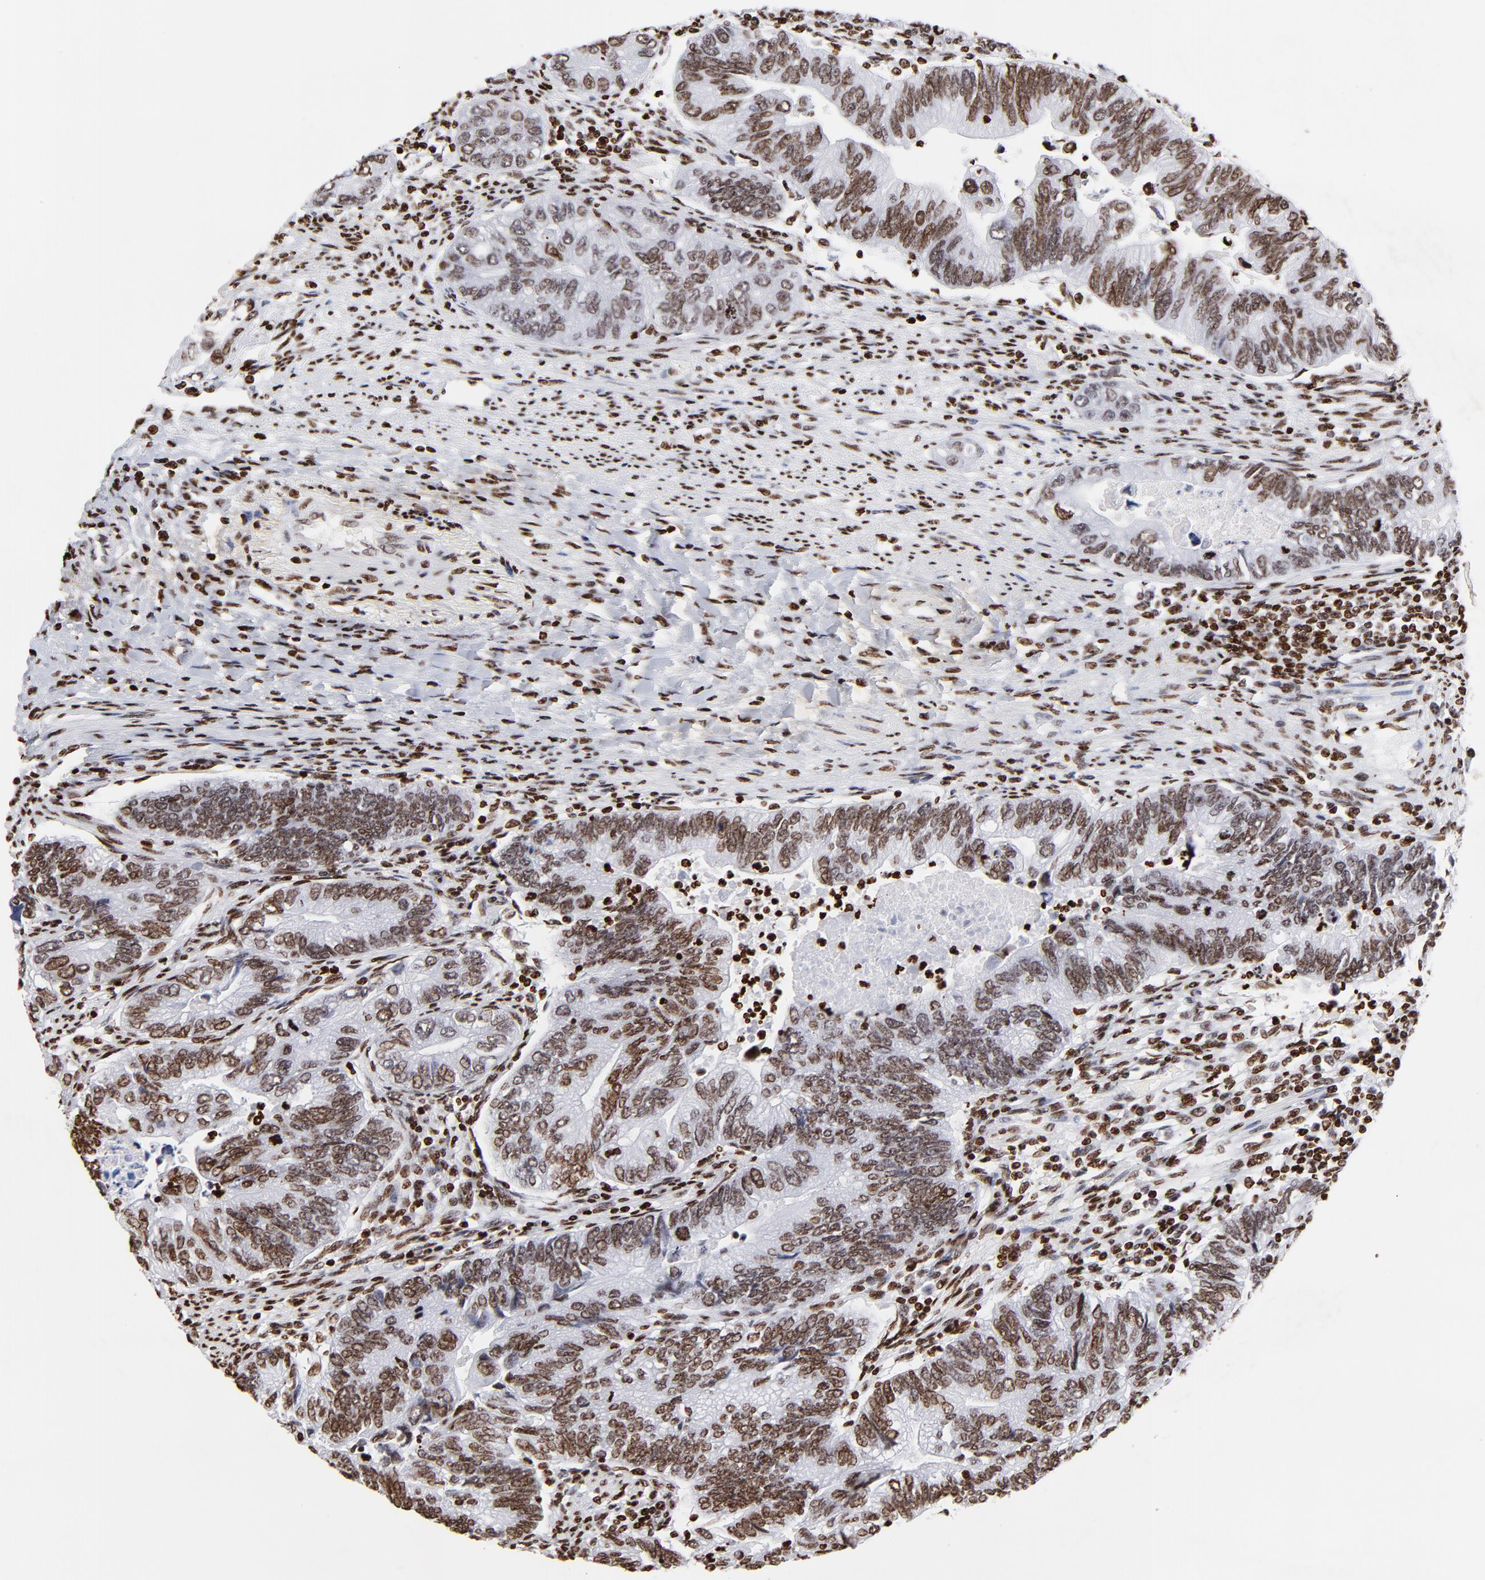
{"staining": {"intensity": "strong", "quantity": ">75%", "location": "nuclear"}, "tissue": "colorectal cancer", "cell_type": "Tumor cells", "image_type": "cancer", "snomed": [{"axis": "morphology", "description": "Adenocarcinoma, NOS"}, {"axis": "topography", "description": "Colon"}], "caption": "Colorectal cancer (adenocarcinoma) tissue displays strong nuclear expression in about >75% of tumor cells", "gene": "FBH1", "patient": {"sex": "female", "age": 11}}